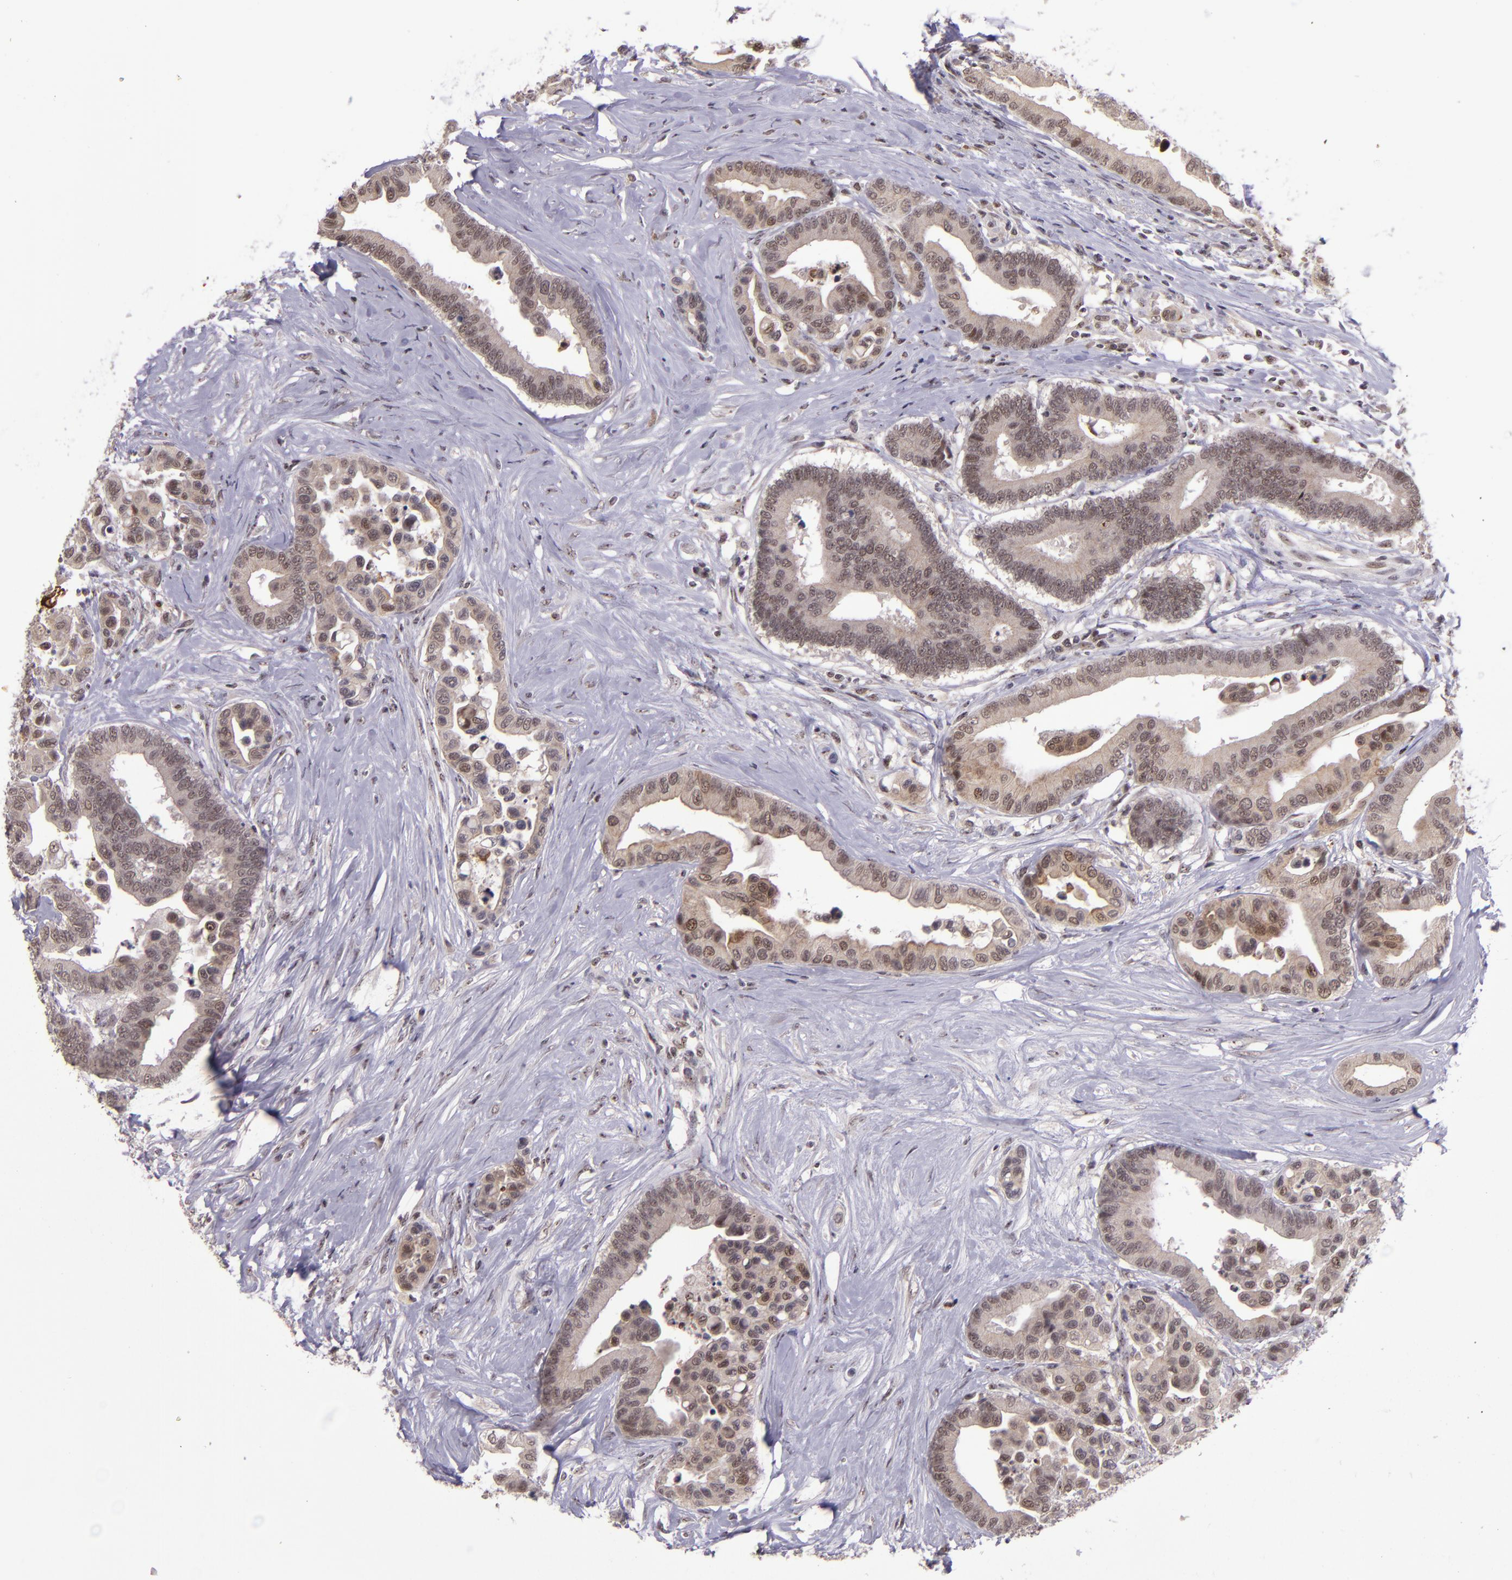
{"staining": {"intensity": "weak", "quantity": ">75%", "location": "cytoplasmic/membranous,nuclear"}, "tissue": "colorectal cancer", "cell_type": "Tumor cells", "image_type": "cancer", "snomed": [{"axis": "morphology", "description": "Adenocarcinoma, NOS"}, {"axis": "topography", "description": "Colon"}], "caption": "Protein expression analysis of human colorectal adenocarcinoma reveals weak cytoplasmic/membranous and nuclear staining in about >75% of tumor cells.", "gene": "PCNX4", "patient": {"sex": "male", "age": 82}}